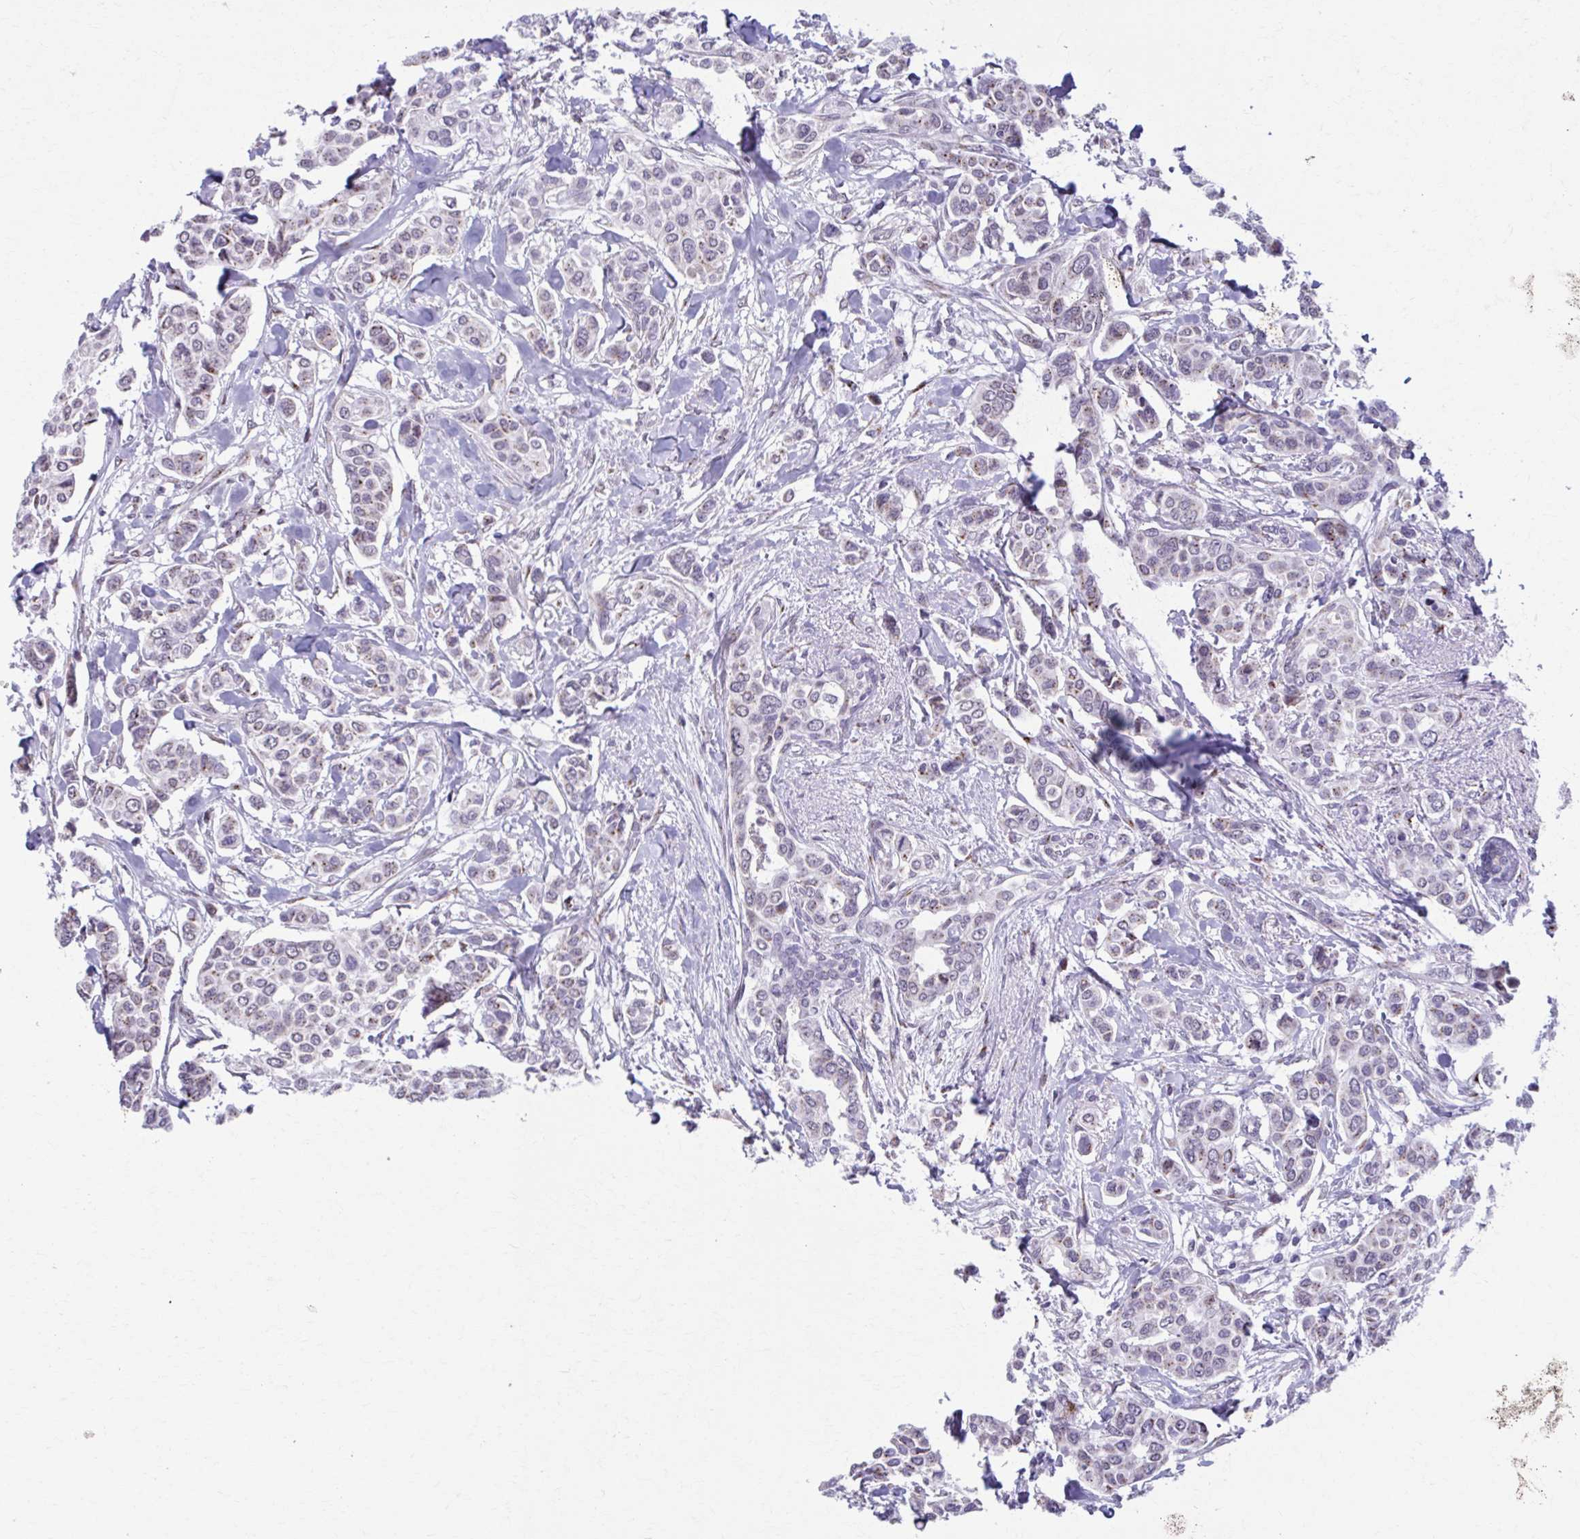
{"staining": {"intensity": "weak", "quantity": "<25%", "location": "cytoplasmic/membranous"}, "tissue": "breast cancer", "cell_type": "Tumor cells", "image_type": "cancer", "snomed": [{"axis": "morphology", "description": "Lobular carcinoma"}, {"axis": "topography", "description": "Breast"}], "caption": "Immunohistochemistry micrograph of neoplastic tissue: breast cancer (lobular carcinoma) stained with DAB demonstrates no significant protein expression in tumor cells.", "gene": "ZNF682", "patient": {"sex": "female", "age": 51}}